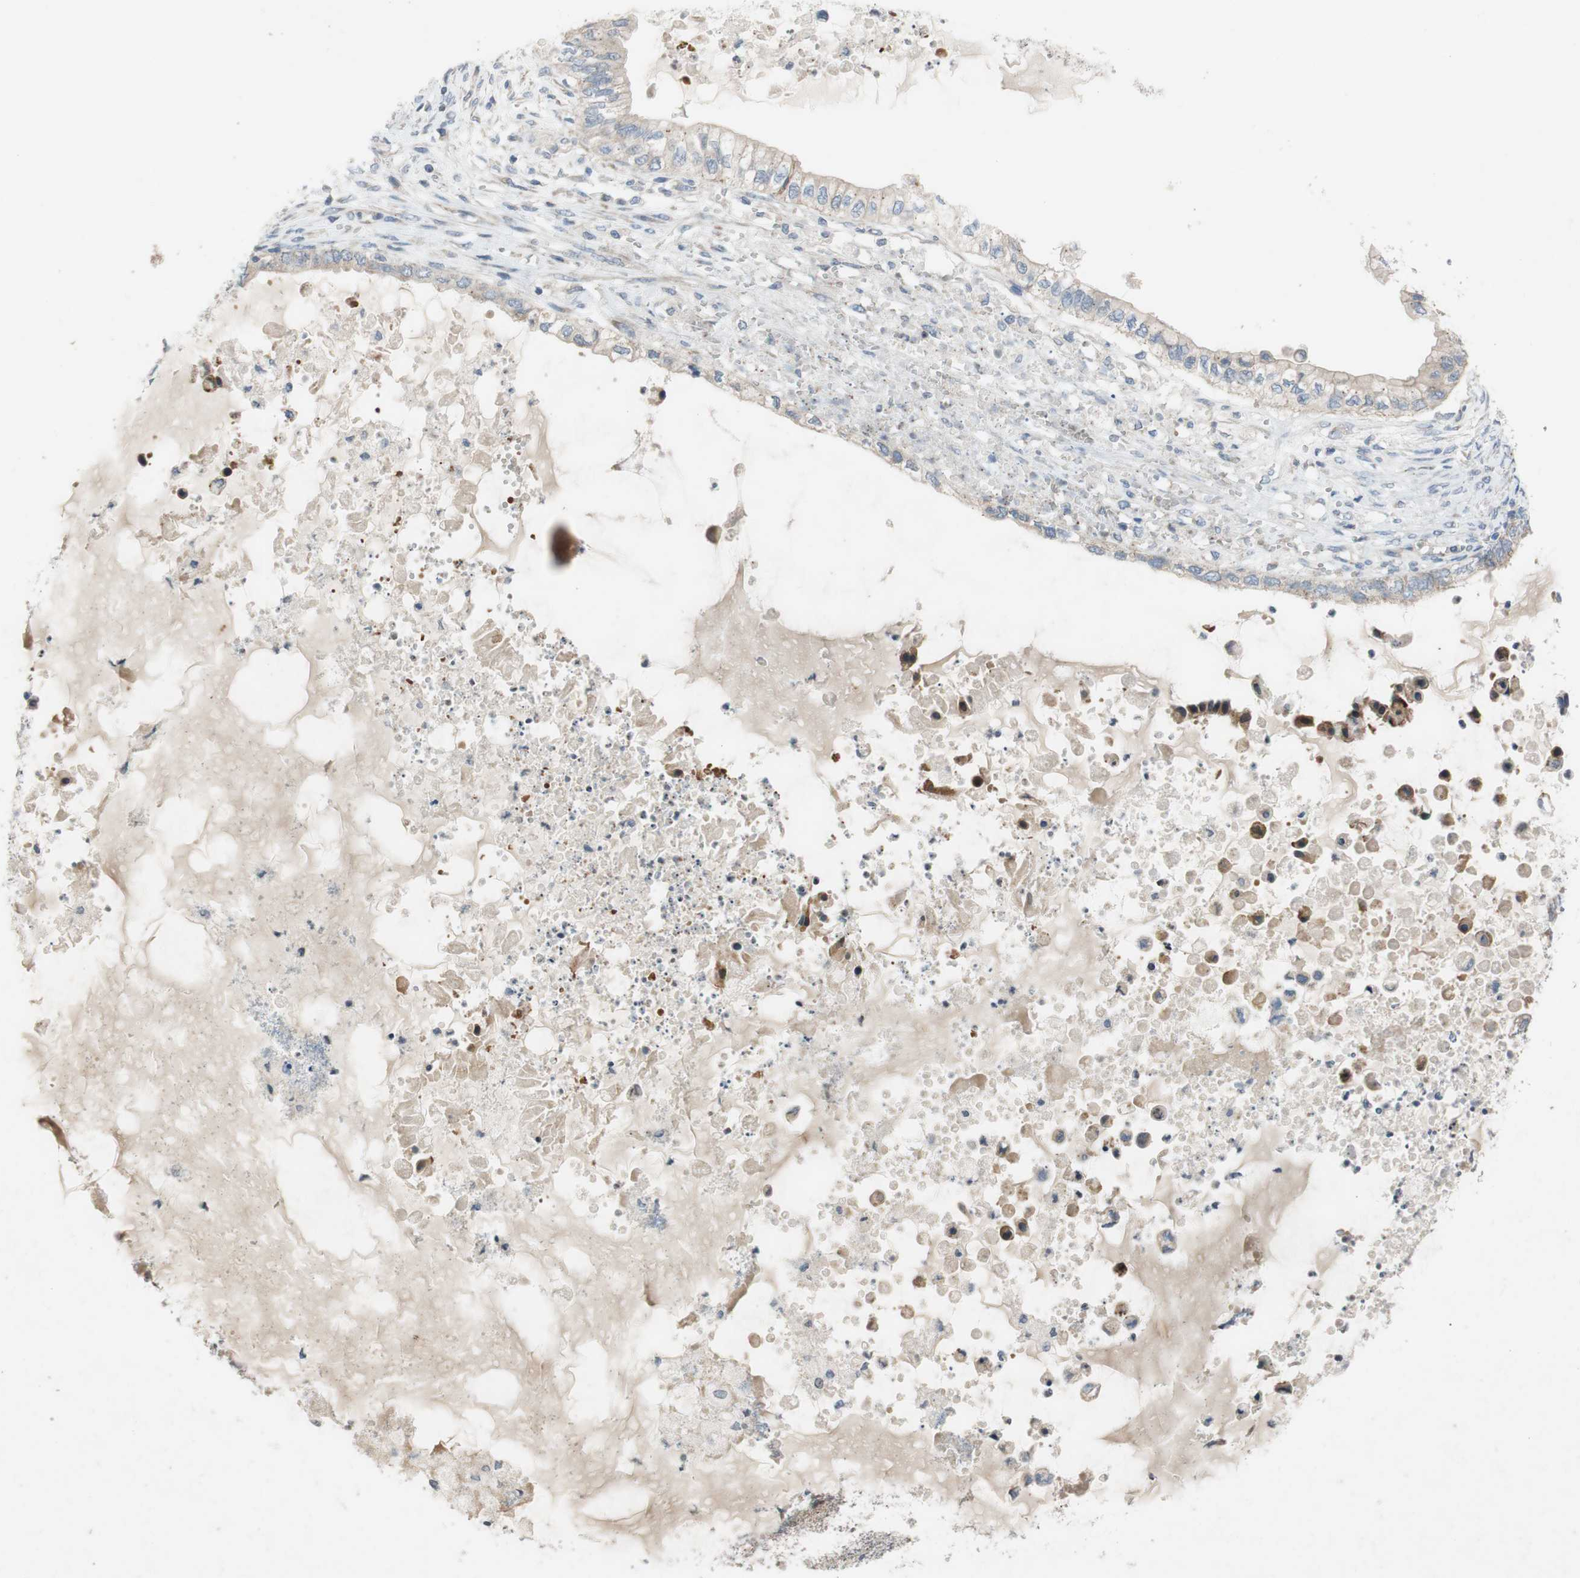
{"staining": {"intensity": "weak", "quantity": ">75%", "location": "cytoplasmic/membranous"}, "tissue": "ovarian cancer", "cell_type": "Tumor cells", "image_type": "cancer", "snomed": [{"axis": "morphology", "description": "Cystadenocarcinoma, mucinous, NOS"}, {"axis": "topography", "description": "Ovary"}], "caption": "This photomicrograph demonstrates IHC staining of ovarian mucinous cystadenocarcinoma, with low weak cytoplasmic/membranous staining in approximately >75% of tumor cells.", "gene": "ADD2", "patient": {"sex": "female", "age": 80}}